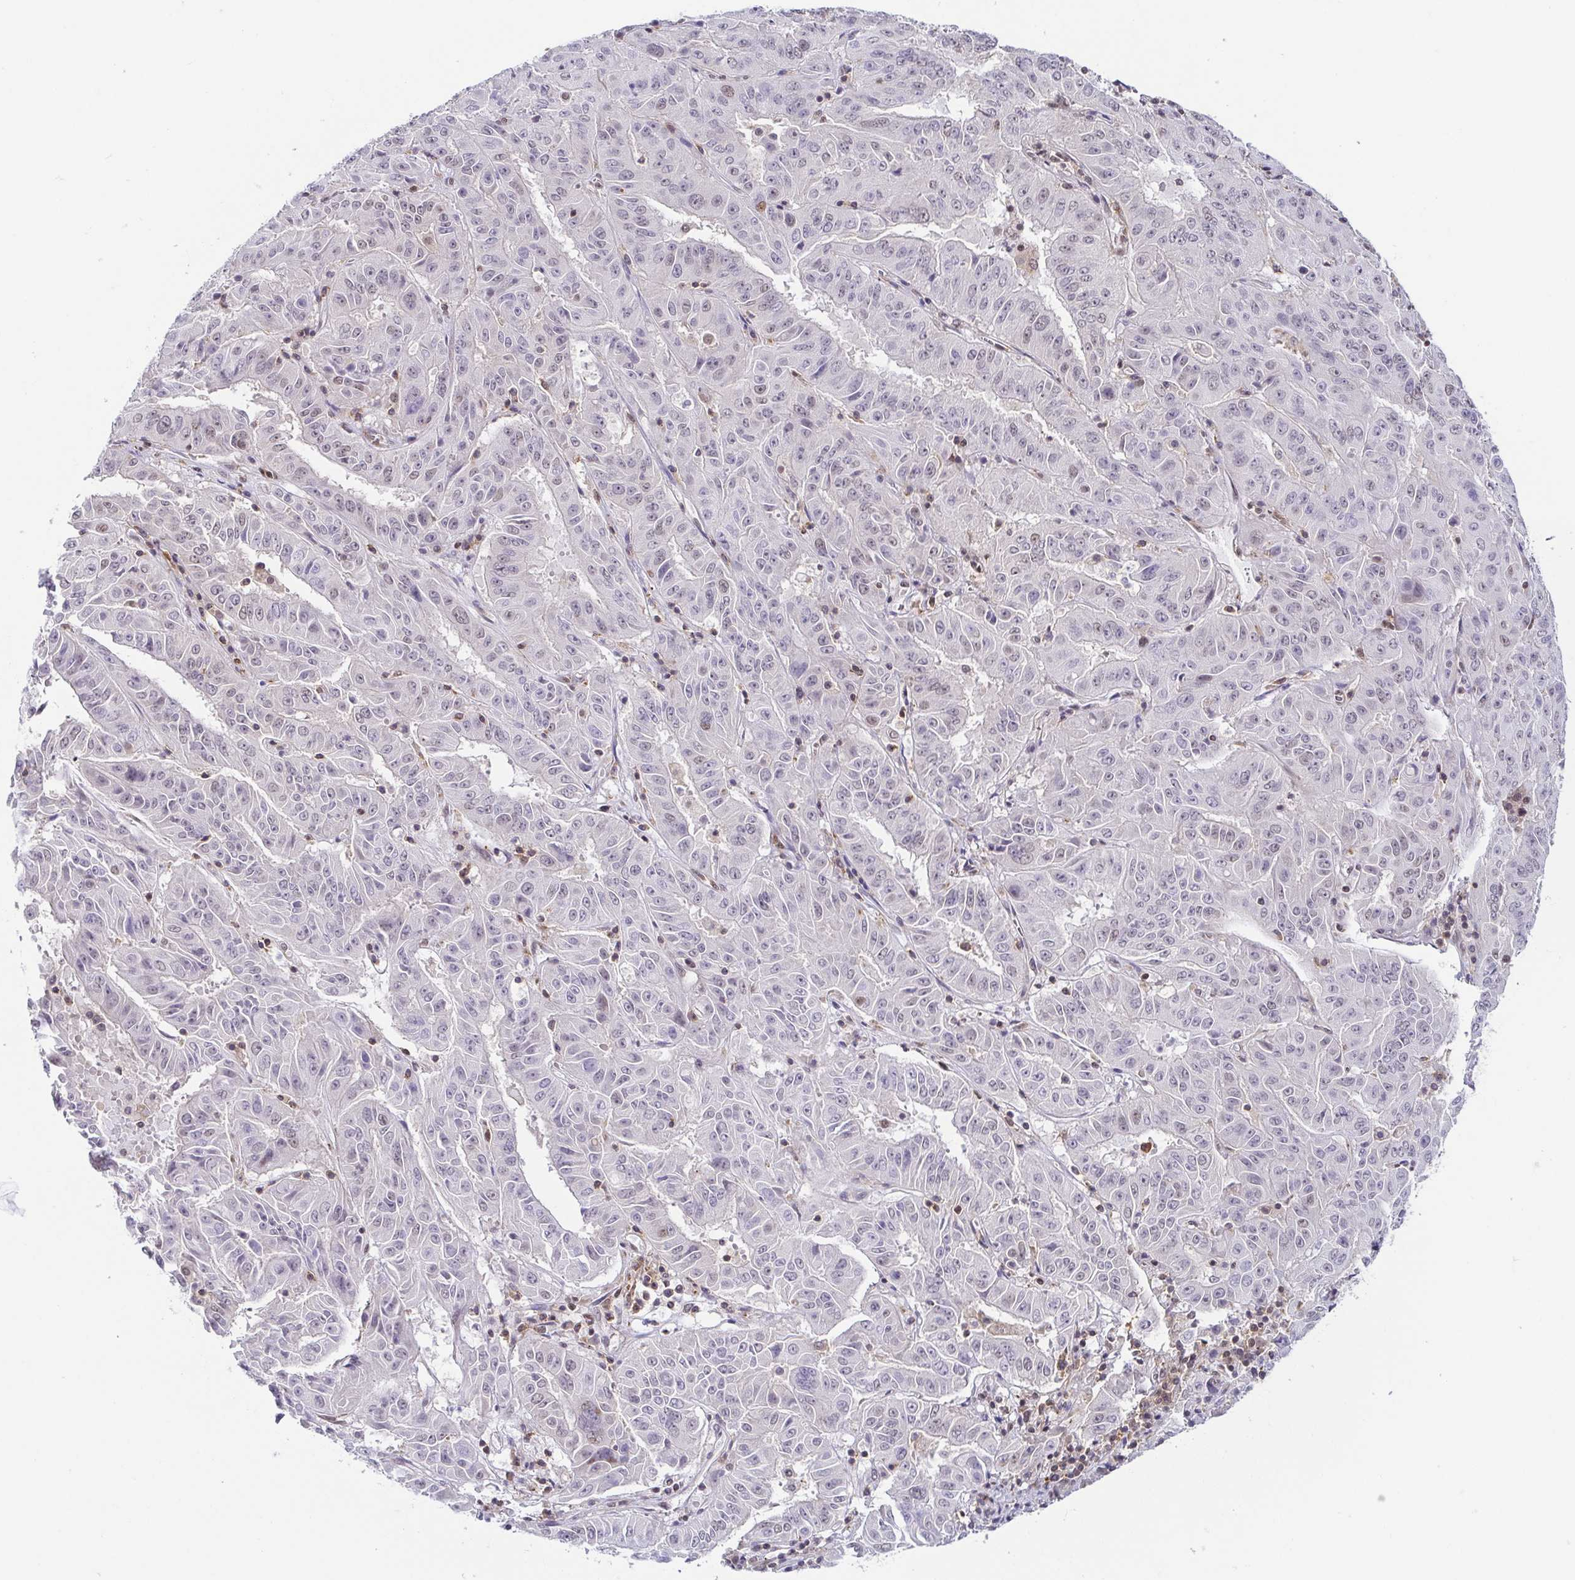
{"staining": {"intensity": "negative", "quantity": "none", "location": "none"}, "tissue": "pancreatic cancer", "cell_type": "Tumor cells", "image_type": "cancer", "snomed": [{"axis": "morphology", "description": "Adenocarcinoma, NOS"}, {"axis": "topography", "description": "Pancreas"}], "caption": "There is no significant positivity in tumor cells of pancreatic cancer.", "gene": "EWSR1", "patient": {"sex": "male", "age": 63}}